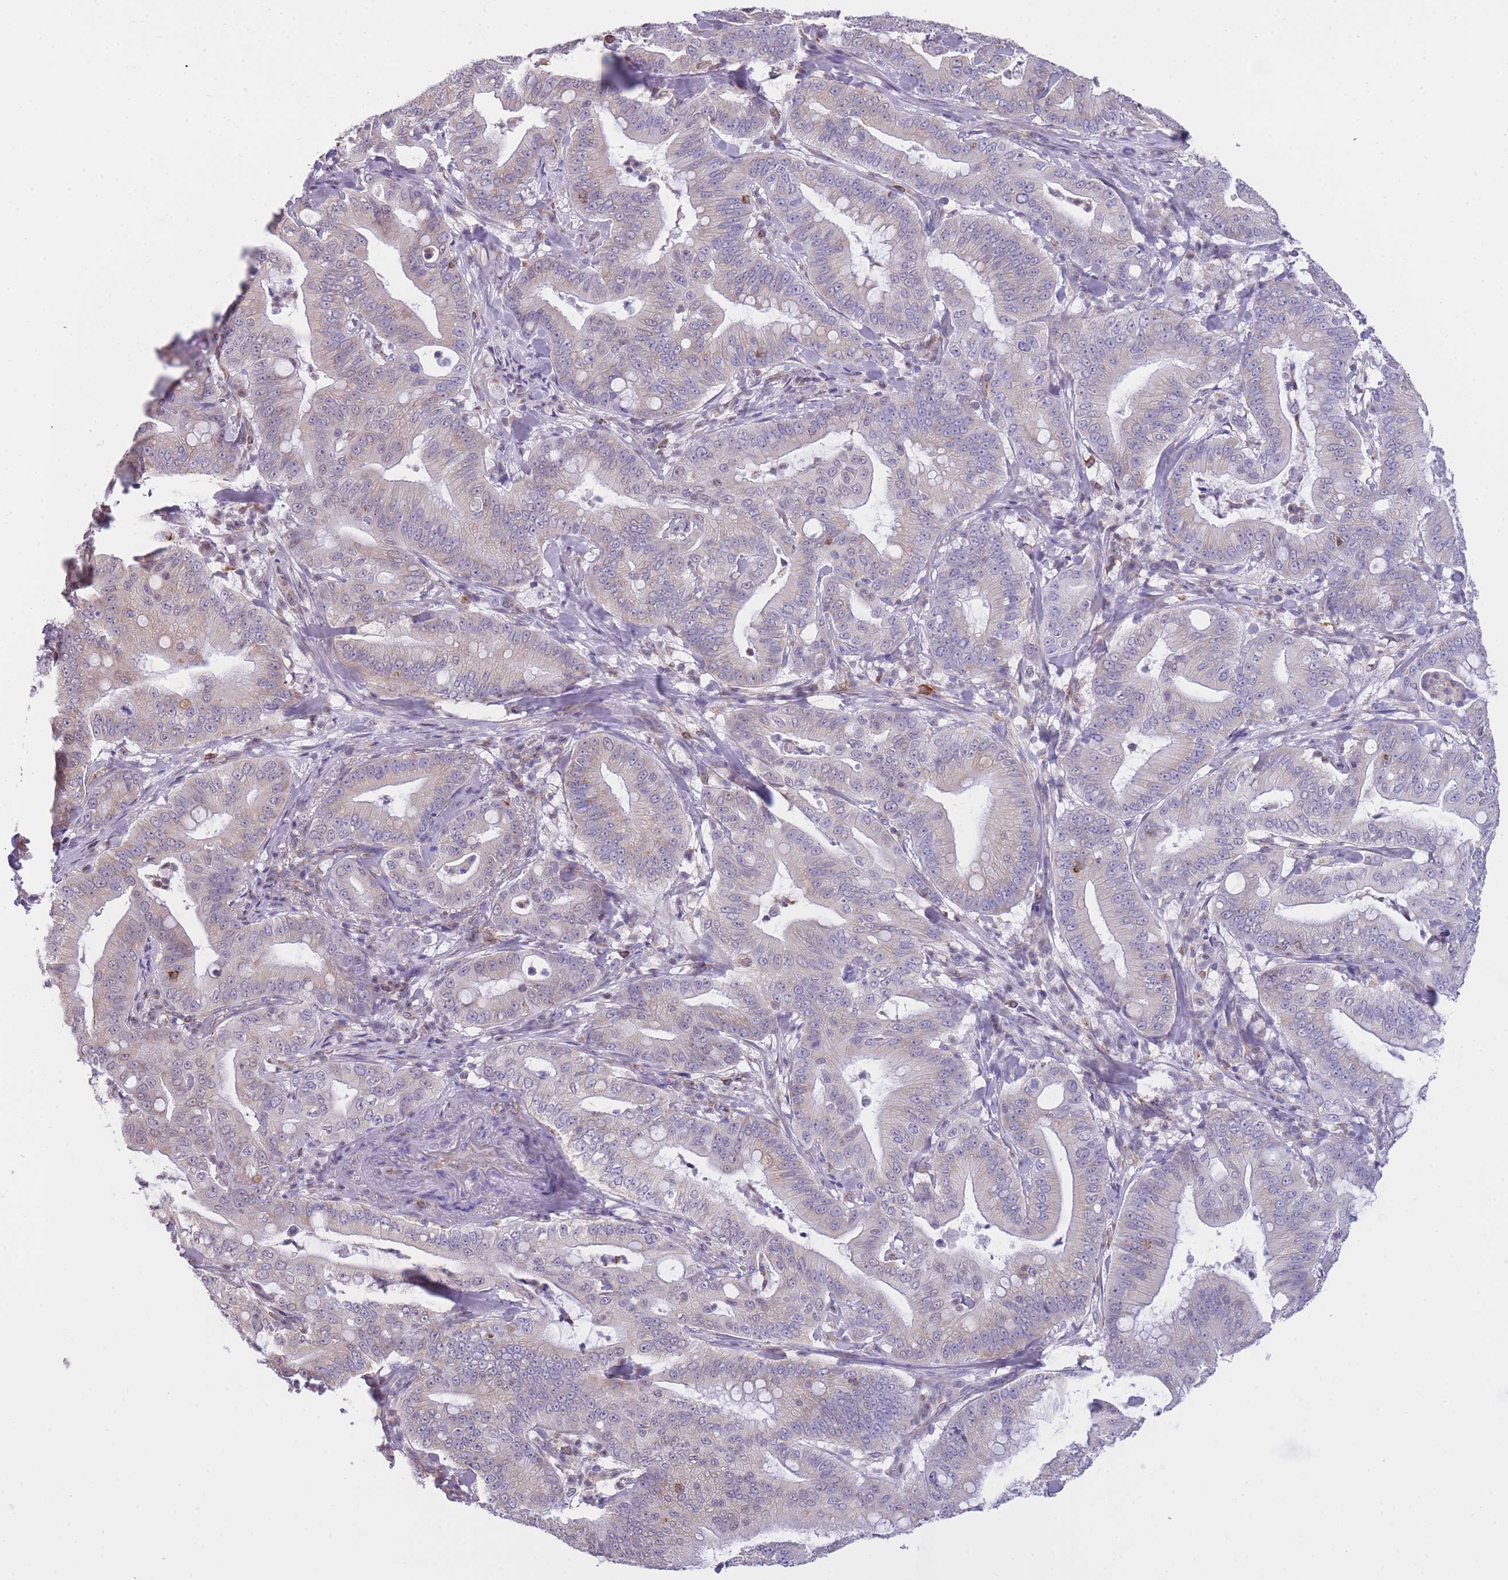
{"staining": {"intensity": "weak", "quantity": "<25%", "location": "cytoplasmic/membranous"}, "tissue": "pancreatic cancer", "cell_type": "Tumor cells", "image_type": "cancer", "snomed": [{"axis": "morphology", "description": "Adenocarcinoma, NOS"}, {"axis": "topography", "description": "Pancreas"}], "caption": "The immunohistochemistry (IHC) histopathology image has no significant expression in tumor cells of pancreatic cancer tissue.", "gene": "ZNF662", "patient": {"sex": "male", "age": 71}}